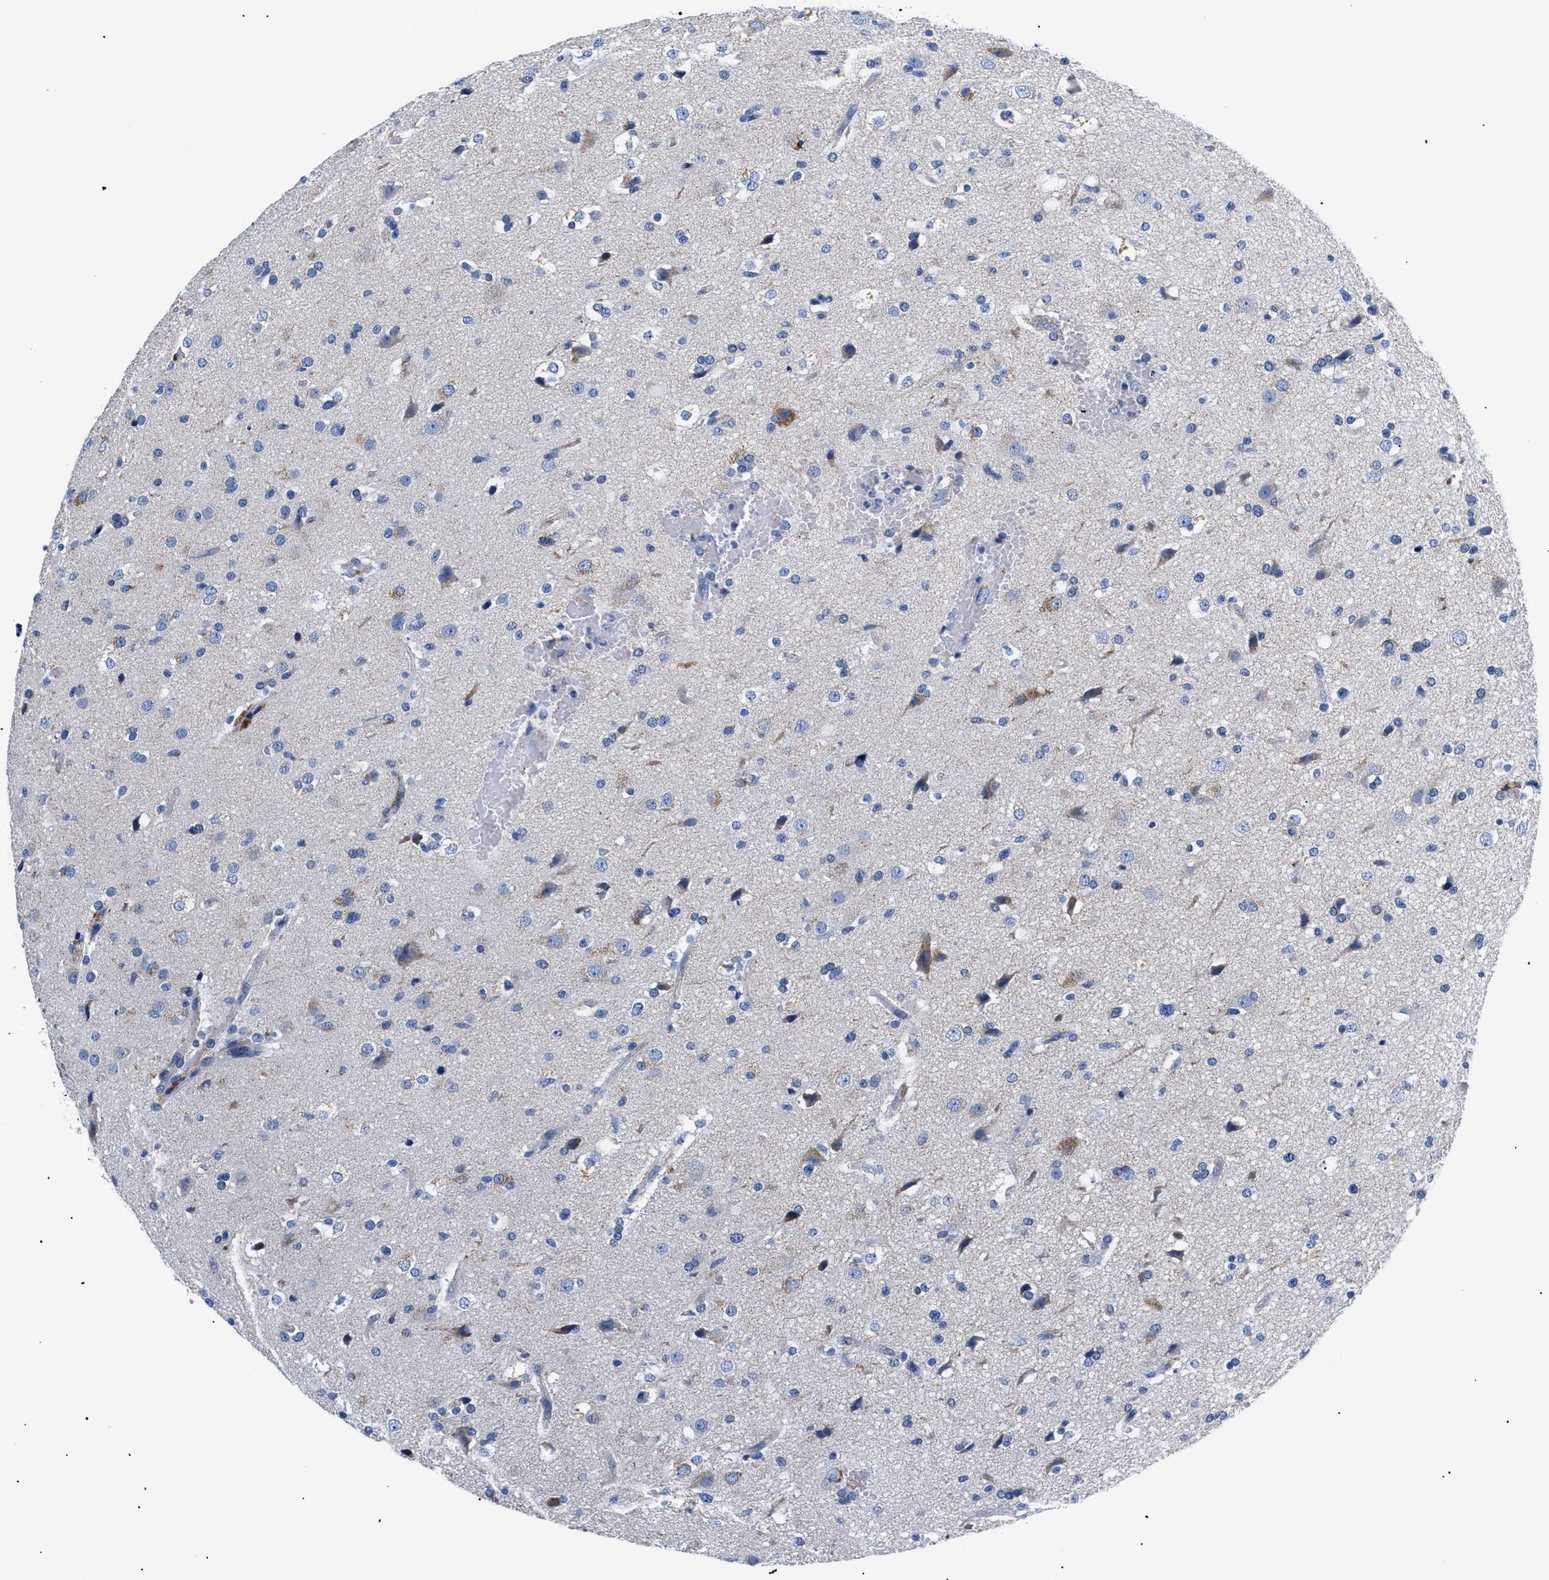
{"staining": {"intensity": "moderate", "quantity": "<25%", "location": "cytoplasmic/membranous"}, "tissue": "glioma", "cell_type": "Tumor cells", "image_type": "cancer", "snomed": [{"axis": "morphology", "description": "Glioma, malignant, High grade"}, {"axis": "topography", "description": "Brain"}], "caption": "Glioma tissue demonstrates moderate cytoplasmic/membranous positivity in approximately <25% of tumor cells, visualized by immunohistochemistry.", "gene": "GPR149", "patient": {"sex": "male", "age": 33}}